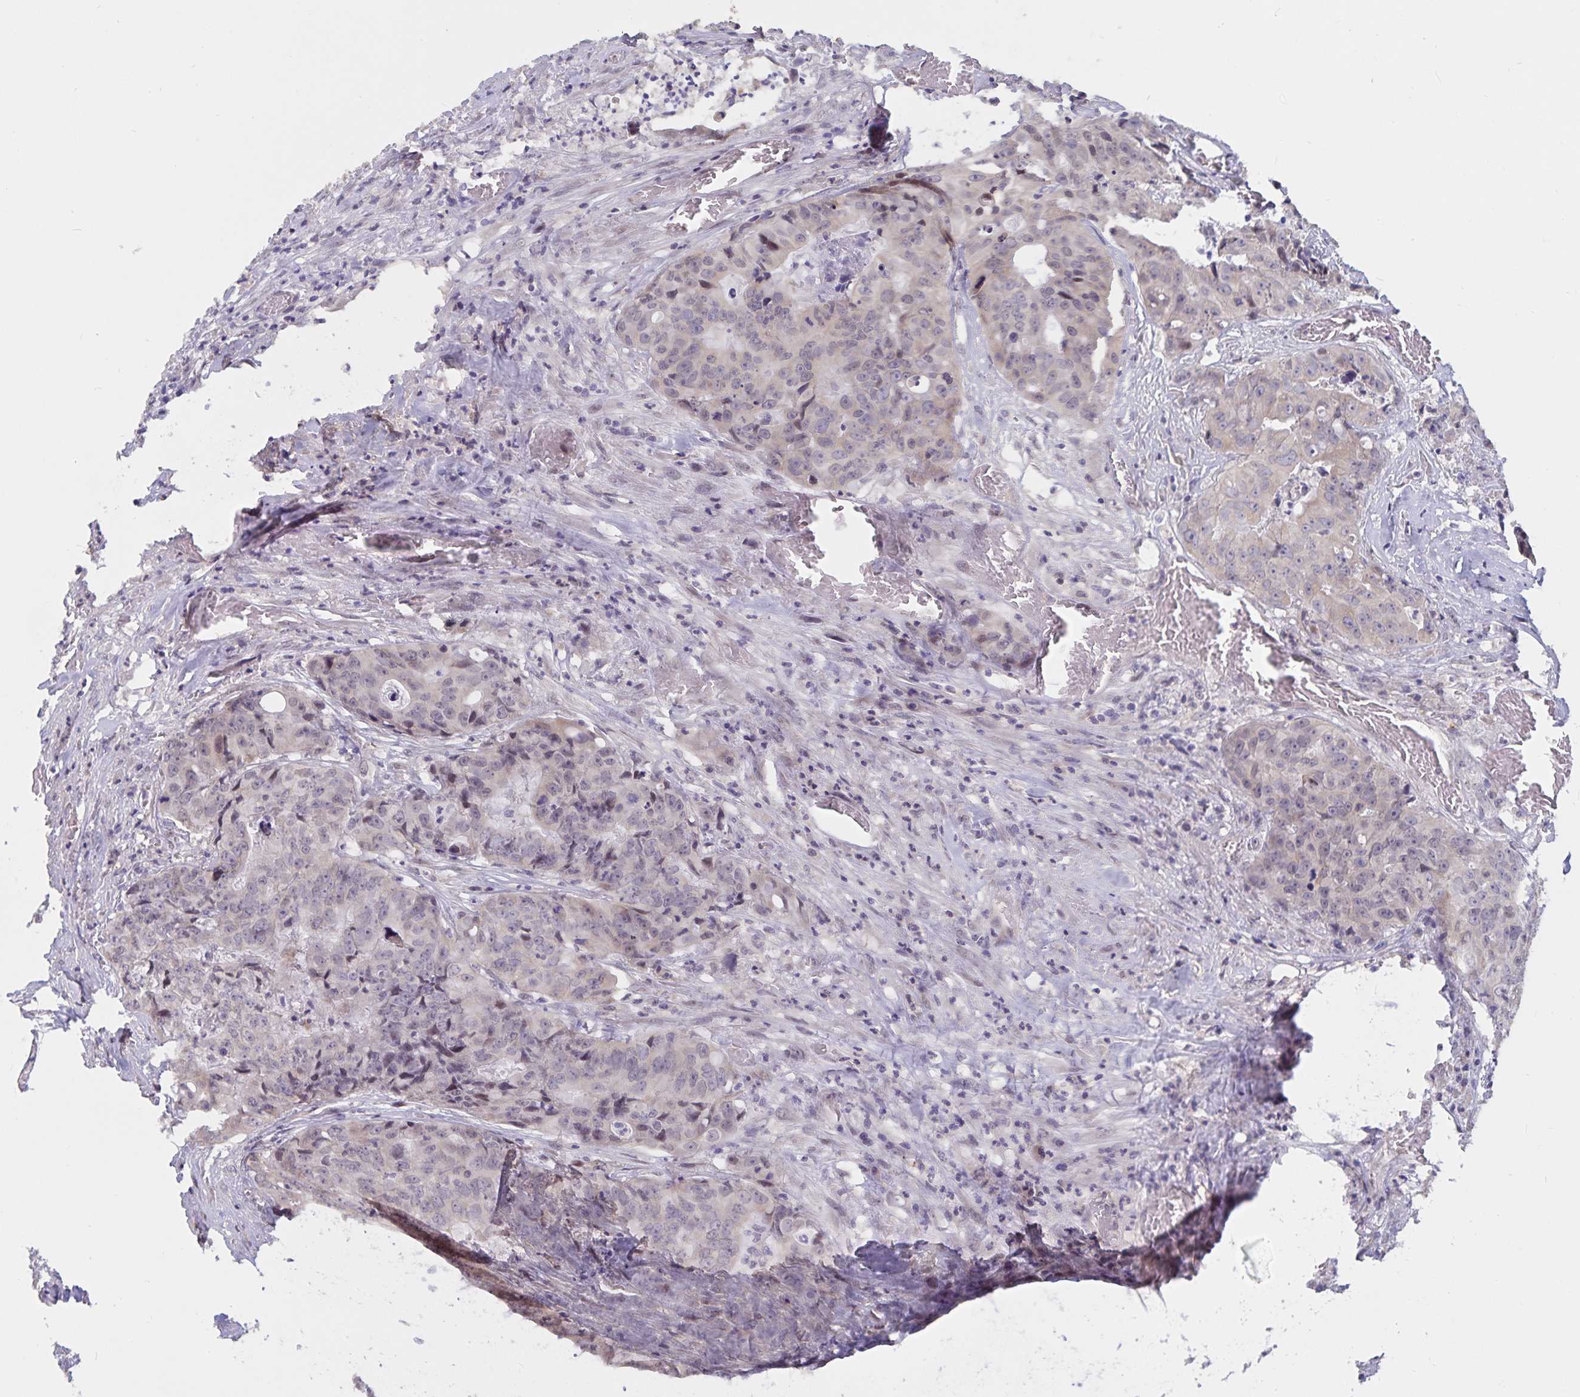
{"staining": {"intensity": "weak", "quantity": "<25%", "location": "cytoplasmic/membranous"}, "tissue": "colorectal cancer", "cell_type": "Tumor cells", "image_type": "cancer", "snomed": [{"axis": "morphology", "description": "Adenocarcinoma, NOS"}, {"axis": "topography", "description": "Rectum"}], "caption": "High magnification brightfield microscopy of colorectal adenocarcinoma stained with DAB (3,3'-diaminobenzidine) (brown) and counterstained with hematoxylin (blue): tumor cells show no significant staining. The staining is performed using DAB (3,3'-diaminobenzidine) brown chromogen with nuclei counter-stained in using hematoxylin.", "gene": "ATP2A2", "patient": {"sex": "female", "age": 62}}